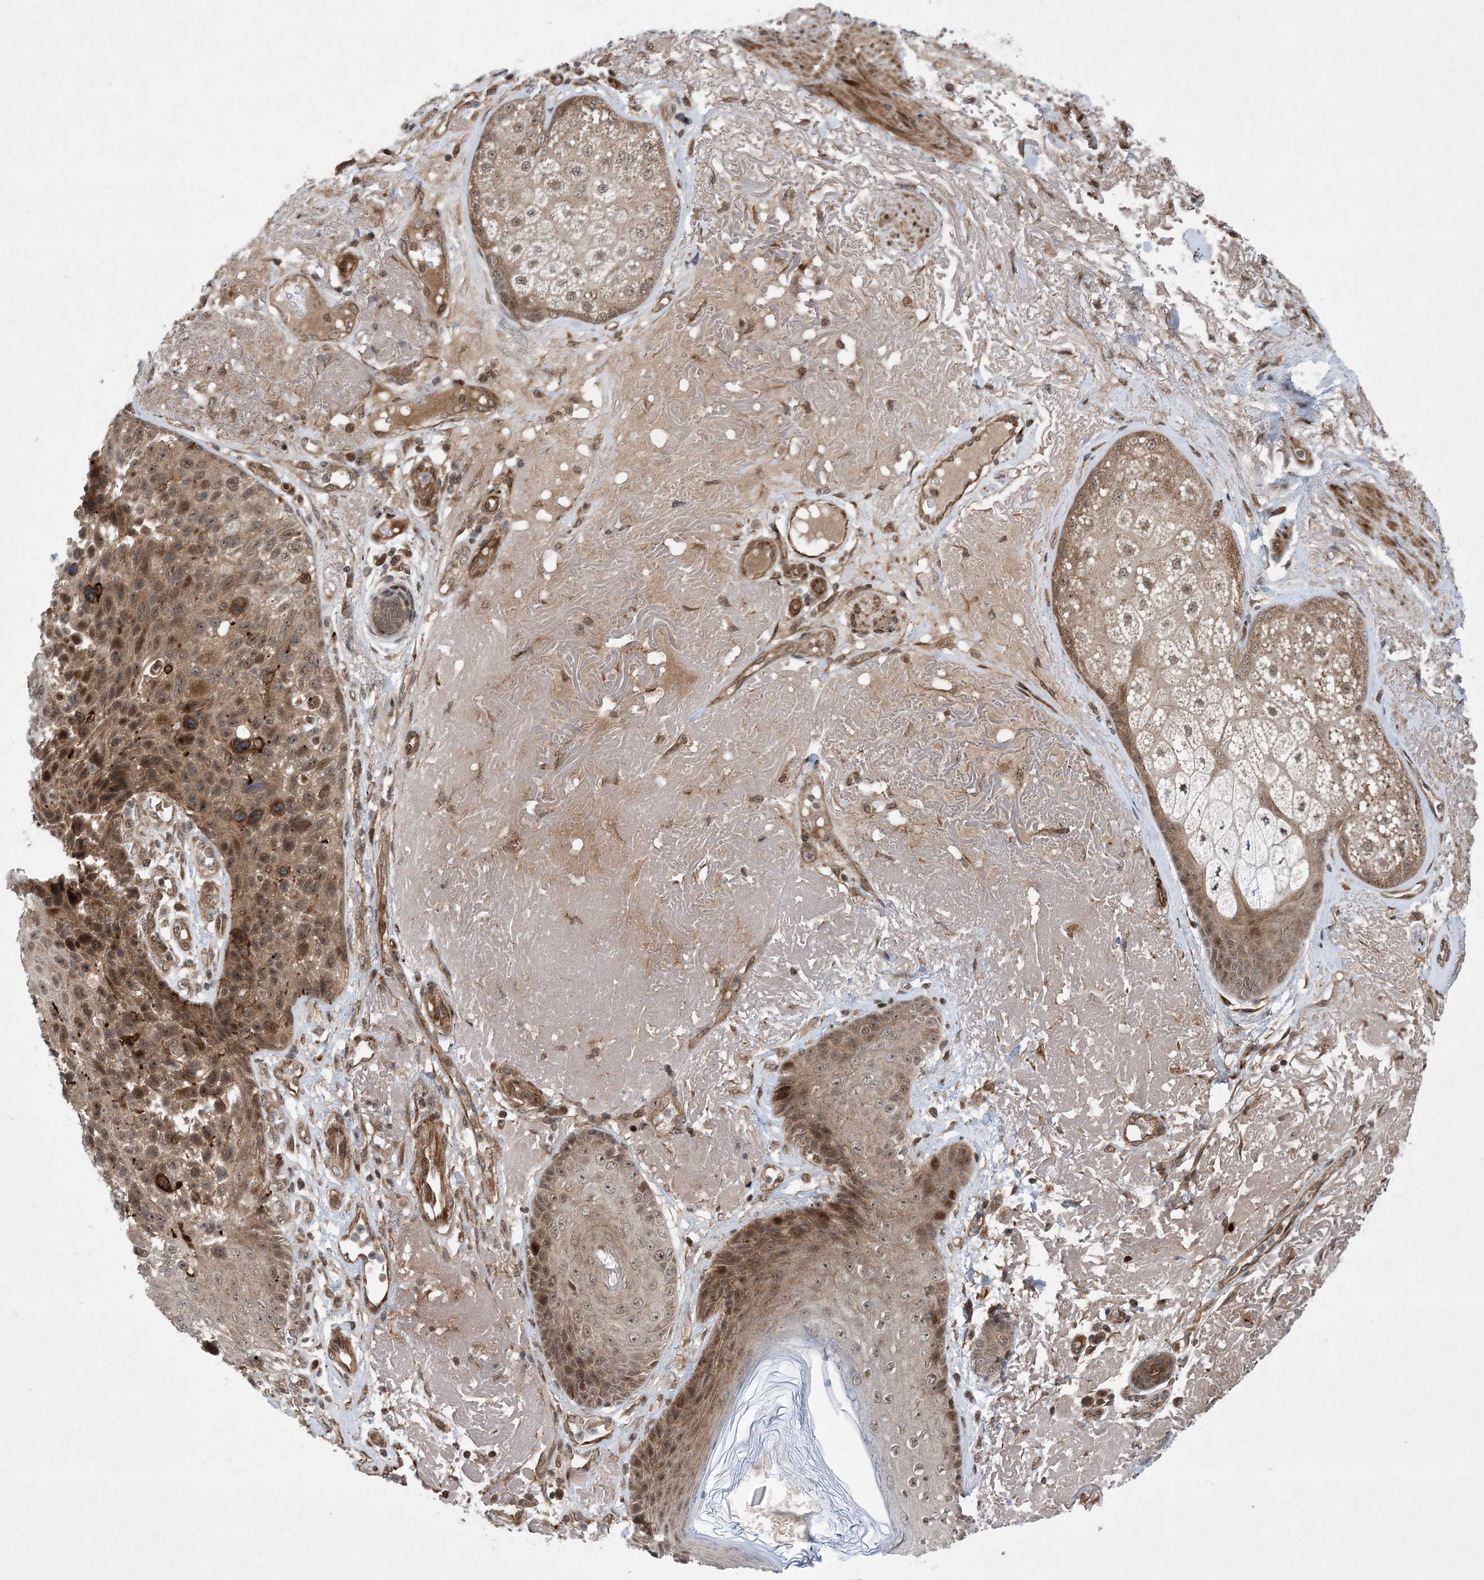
{"staining": {"intensity": "moderate", "quantity": ">75%", "location": "cytoplasmic/membranous,nuclear"}, "tissue": "skin cancer", "cell_type": "Tumor cells", "image_type": "cancer", "snomed": [{"axis": "morphology", "description": "Squamous cell carcinoma, NOS"}, {"axis": "topography", "description": "Skin"}], "caption": "A micrograph of human skin squamous cell carcinoma stained for a protein shows moderate cytoplasmic/membranous and nuclear brown staining in tumor cells. Immunohistochemistry stains the protein in brown and the nuclei are stained blue.", "gene": "HEMK1", "patient": {"sex": "female", "age": 88}}